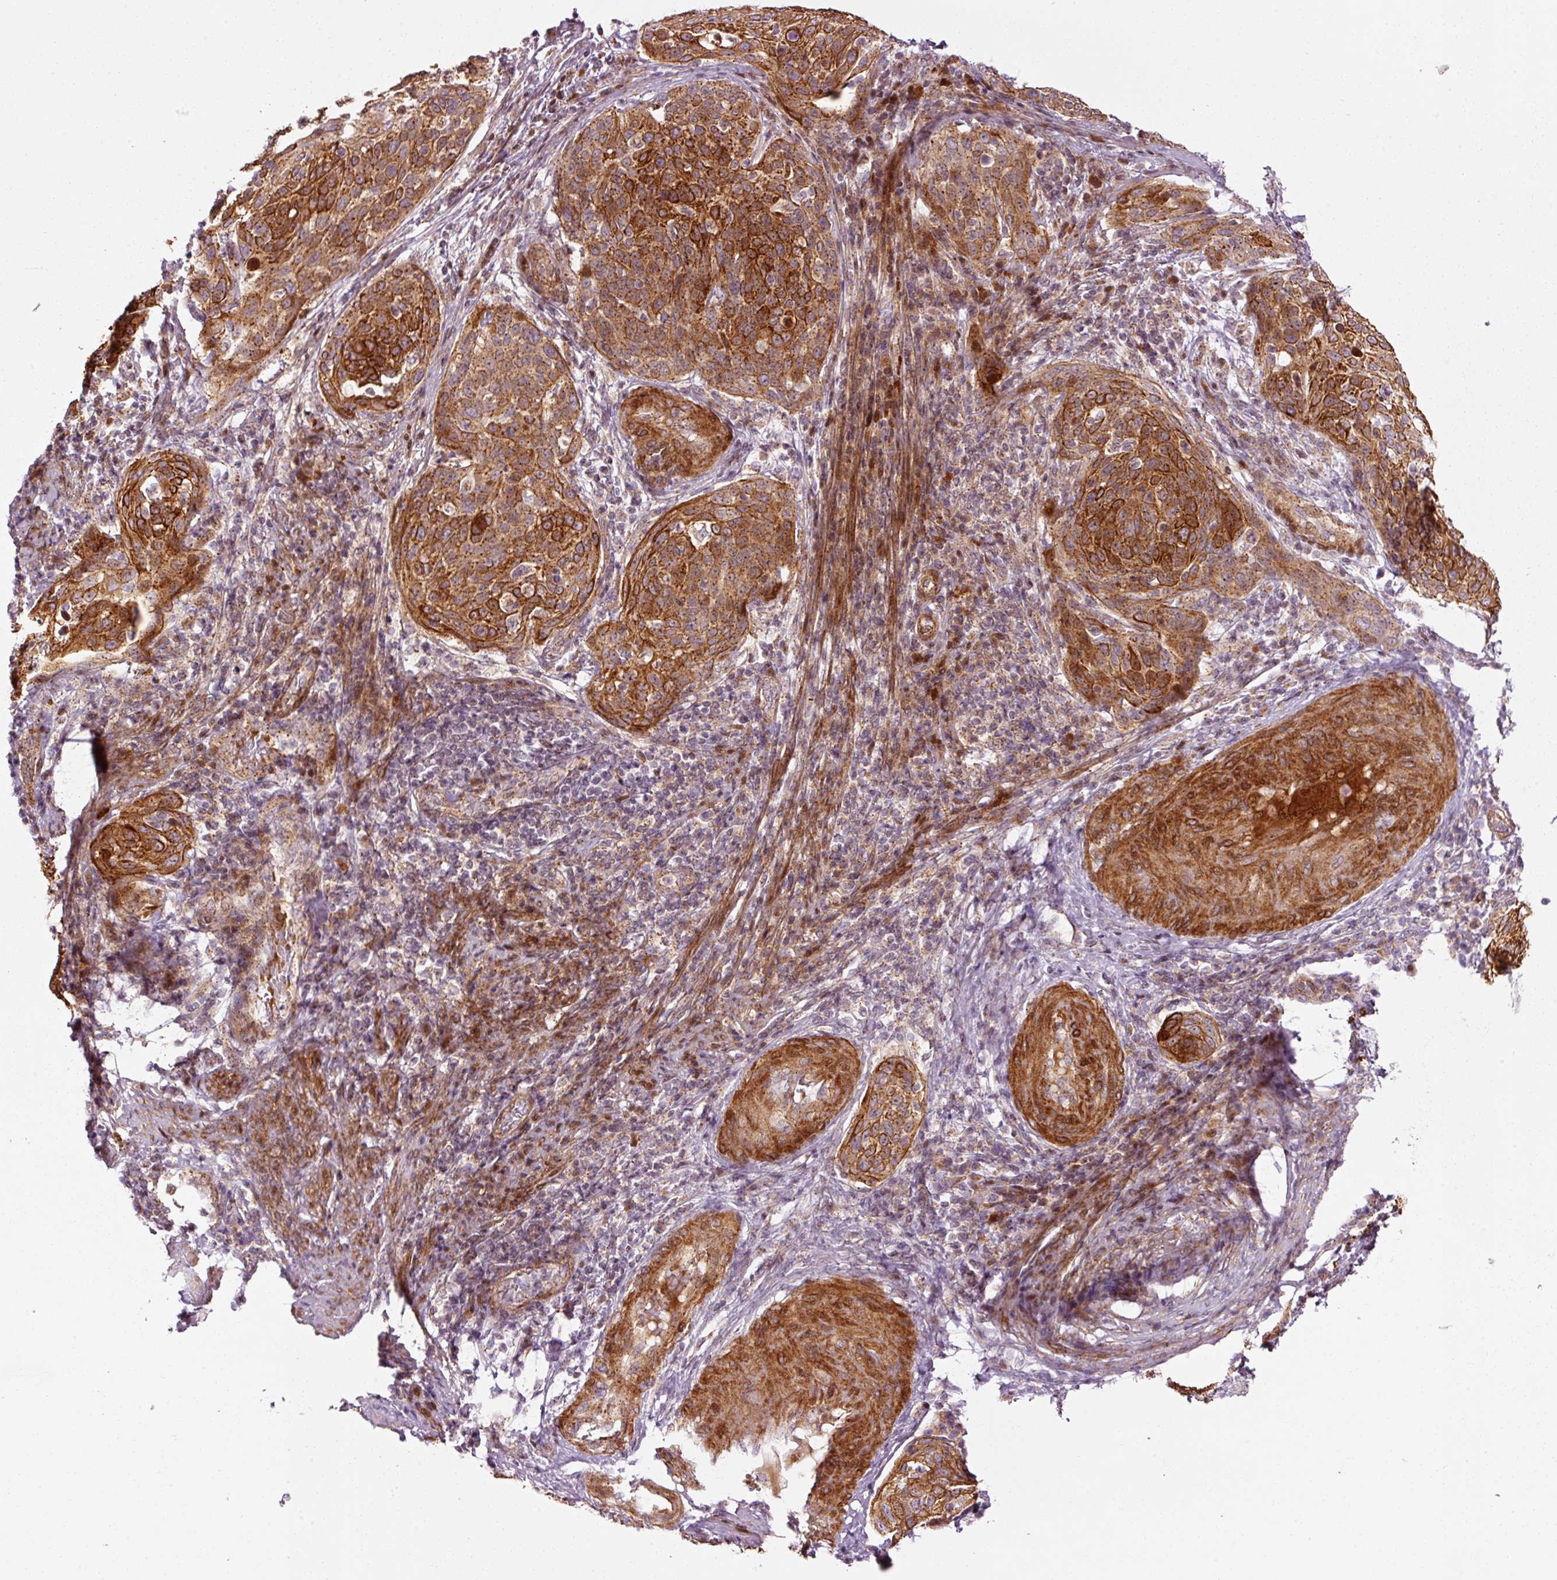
{"staining": {"intensity": "strong", "quantity": ">75%", "location": "cytoplasmic/membranous,nuclear"}, "tissue": "cervical cancer", "cell_type": "Tumor cells", "image_type": "cancer", "snomed": [{"axis": "morphology", "description": "Squamous cell carcinoma, NOS"}, {"axis": "topography", "description": "Cervix"}], "caption": "Human cervical cancer stained with a brown dye demonstrates strong cytoplasmic/membranous and nuclear positive expression in approximately >75% of tumor cells.", "gene": "ANKRD20A1", "patient": {"sex": "female", "age": 31}}